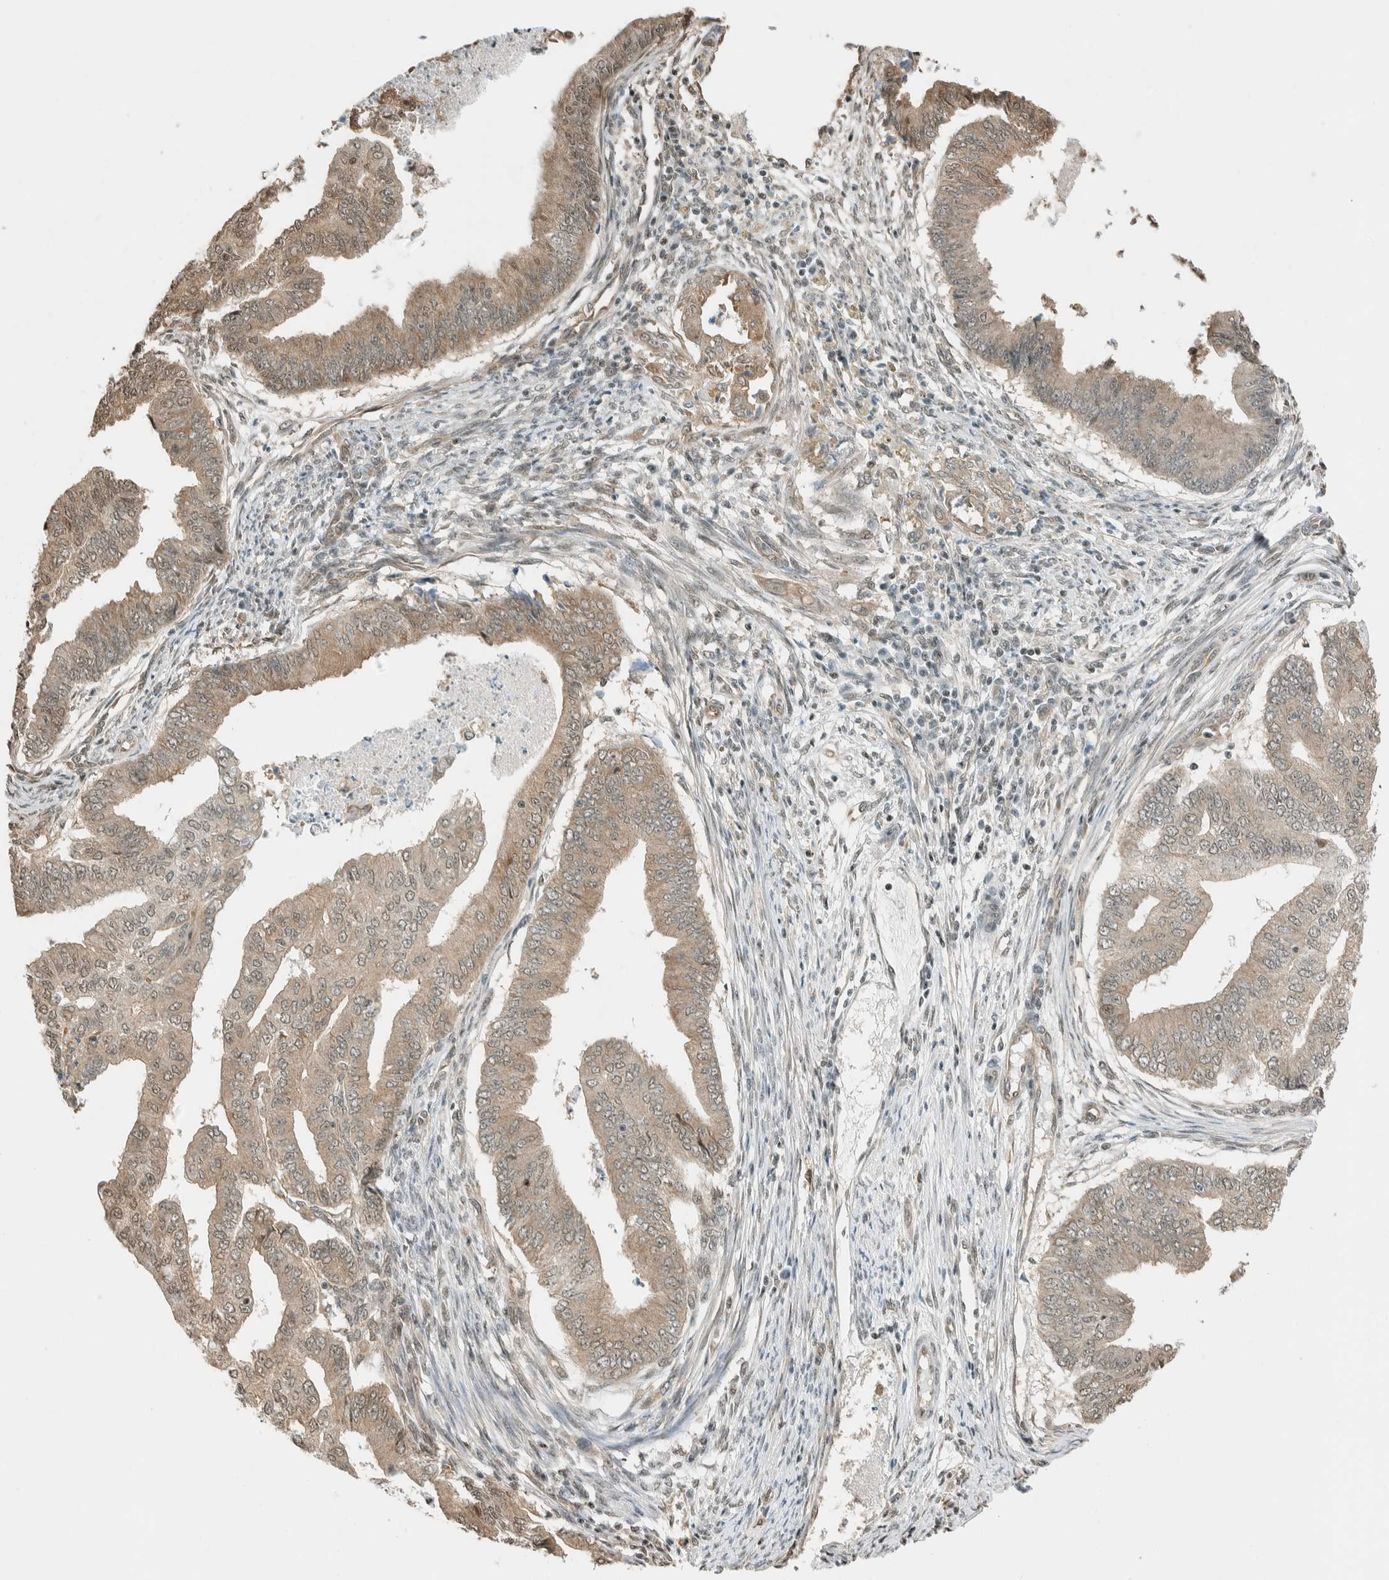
{"staining": {"intensity": "weak", "quantity": "25%-75%", "location": "cytoplasmic/membranous"}, "tissue": "endometrial cancer", "cell_type": "Tumor cells", "image_type": "cancer", "snomed": [{"axis": "morphology", "description": "Polyp, NOS"}, {"axis": "morphology", "description": "Adenocarcinoma, NOS"}, {"axis": "morphology", "description": "Adenoma, NOS"}, {"axis": "topography", "description": "Endometrium"}], "caption": "Endometrial polyp stained with immunohistochemistry demonstrates weak cytoplasmic/membranous expression in approximately 25%-75% of tumor cells.", "gene": "NIBAN2", "patient": {"sex": "female", "age": 79}}